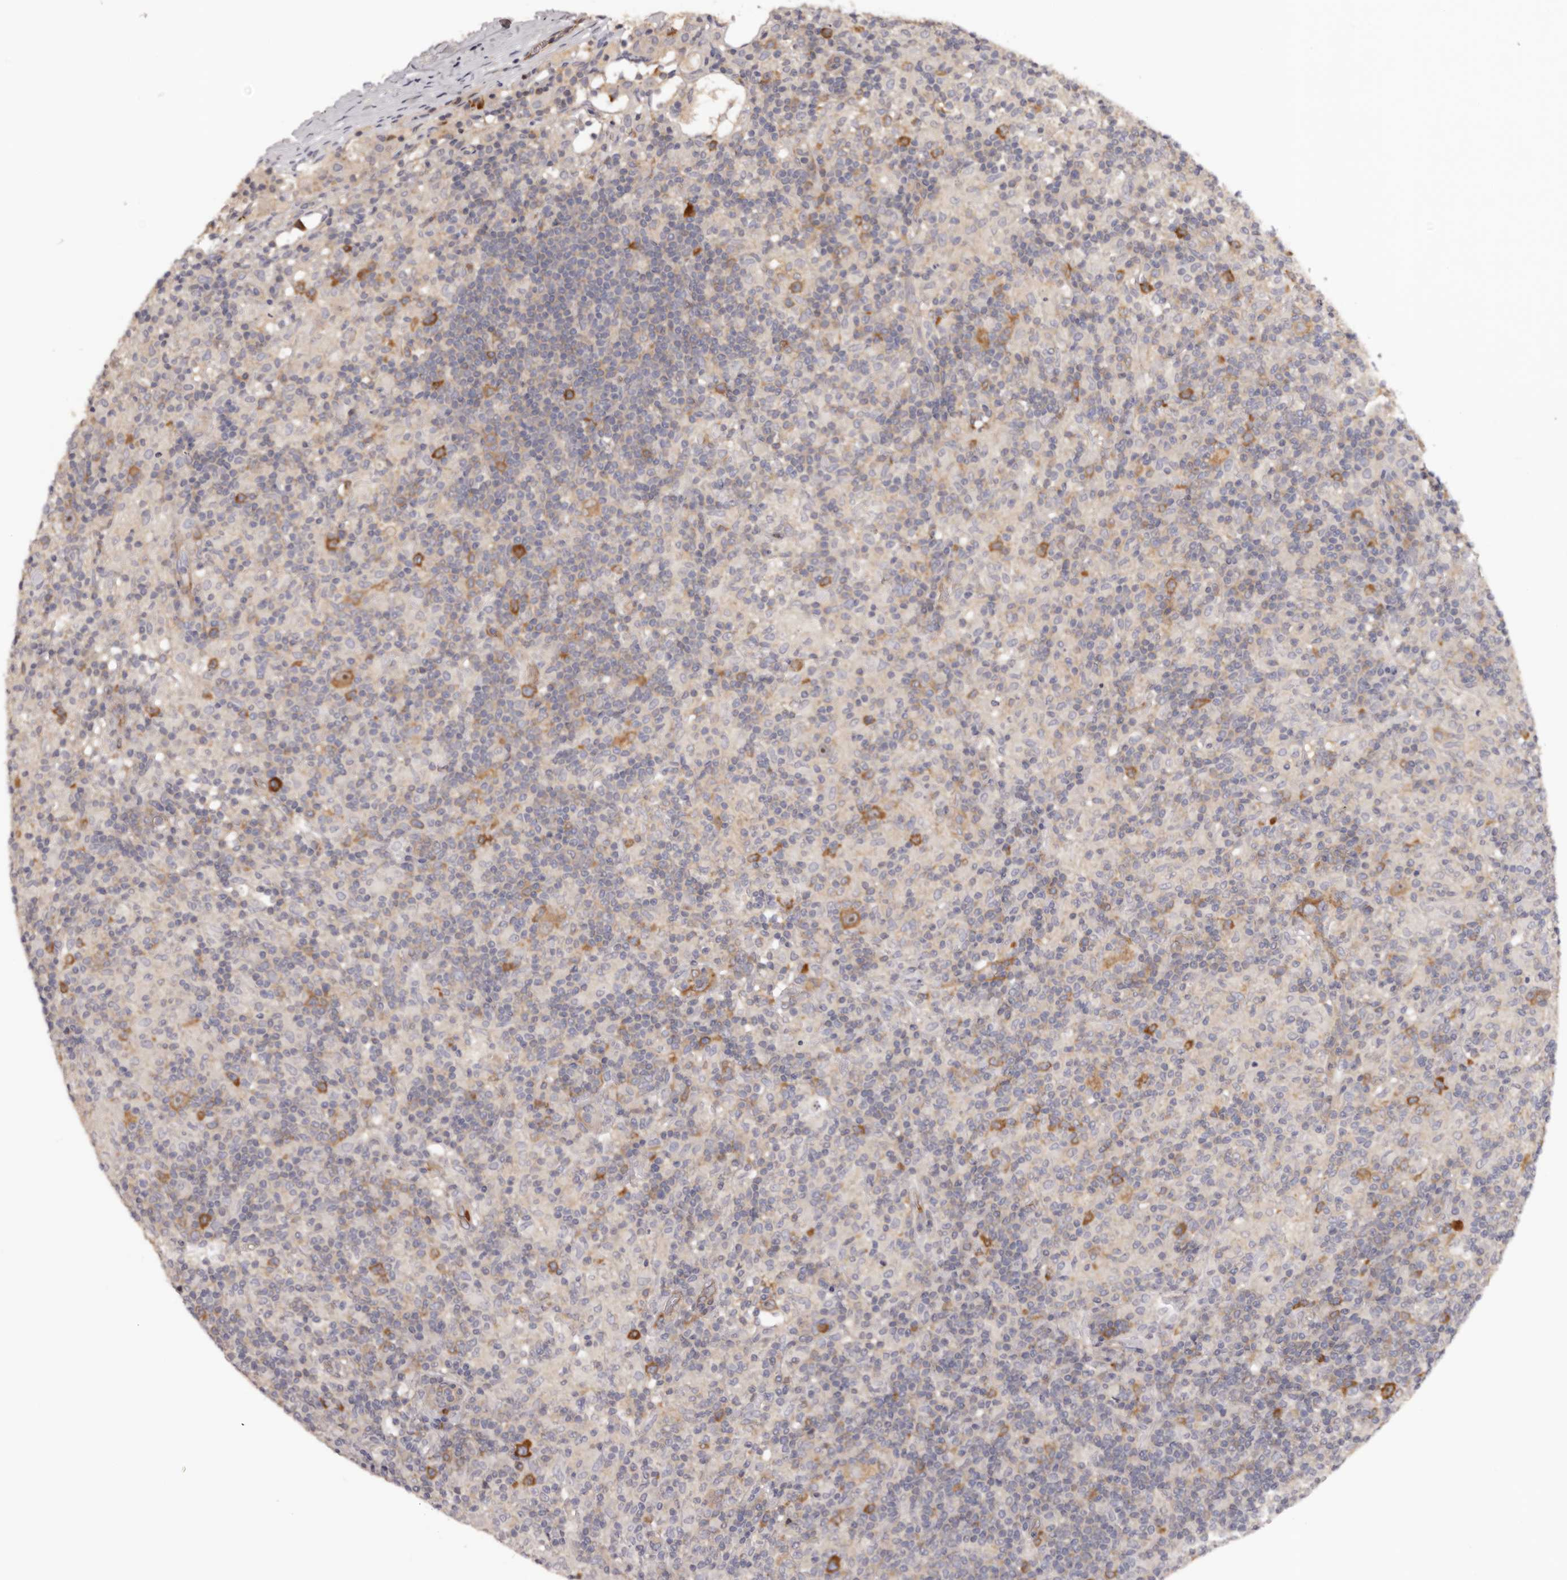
{"staining": {"intensity": "moderate", "quantity": ">75%", "location": "cytoplasmic/membranous"}, "tissue": "lymphoma", "cell_type": "Tumor cells", "image_type": "cancer", "snomed": [{"axis": "morphology", "description": "Hodgkin's disease, NOS"}, {"axis": "topography", "description": "Lymph node"}], "caption": "Hodgkin's disease stained for a protein reveals moderate cytoplasmic/membranous positivity in tumor cells. (DAB = brown stain, brightfield microscopy at high magnification).", "gene": "LTV1", "patient": {"sex": "male", "age": 70}}